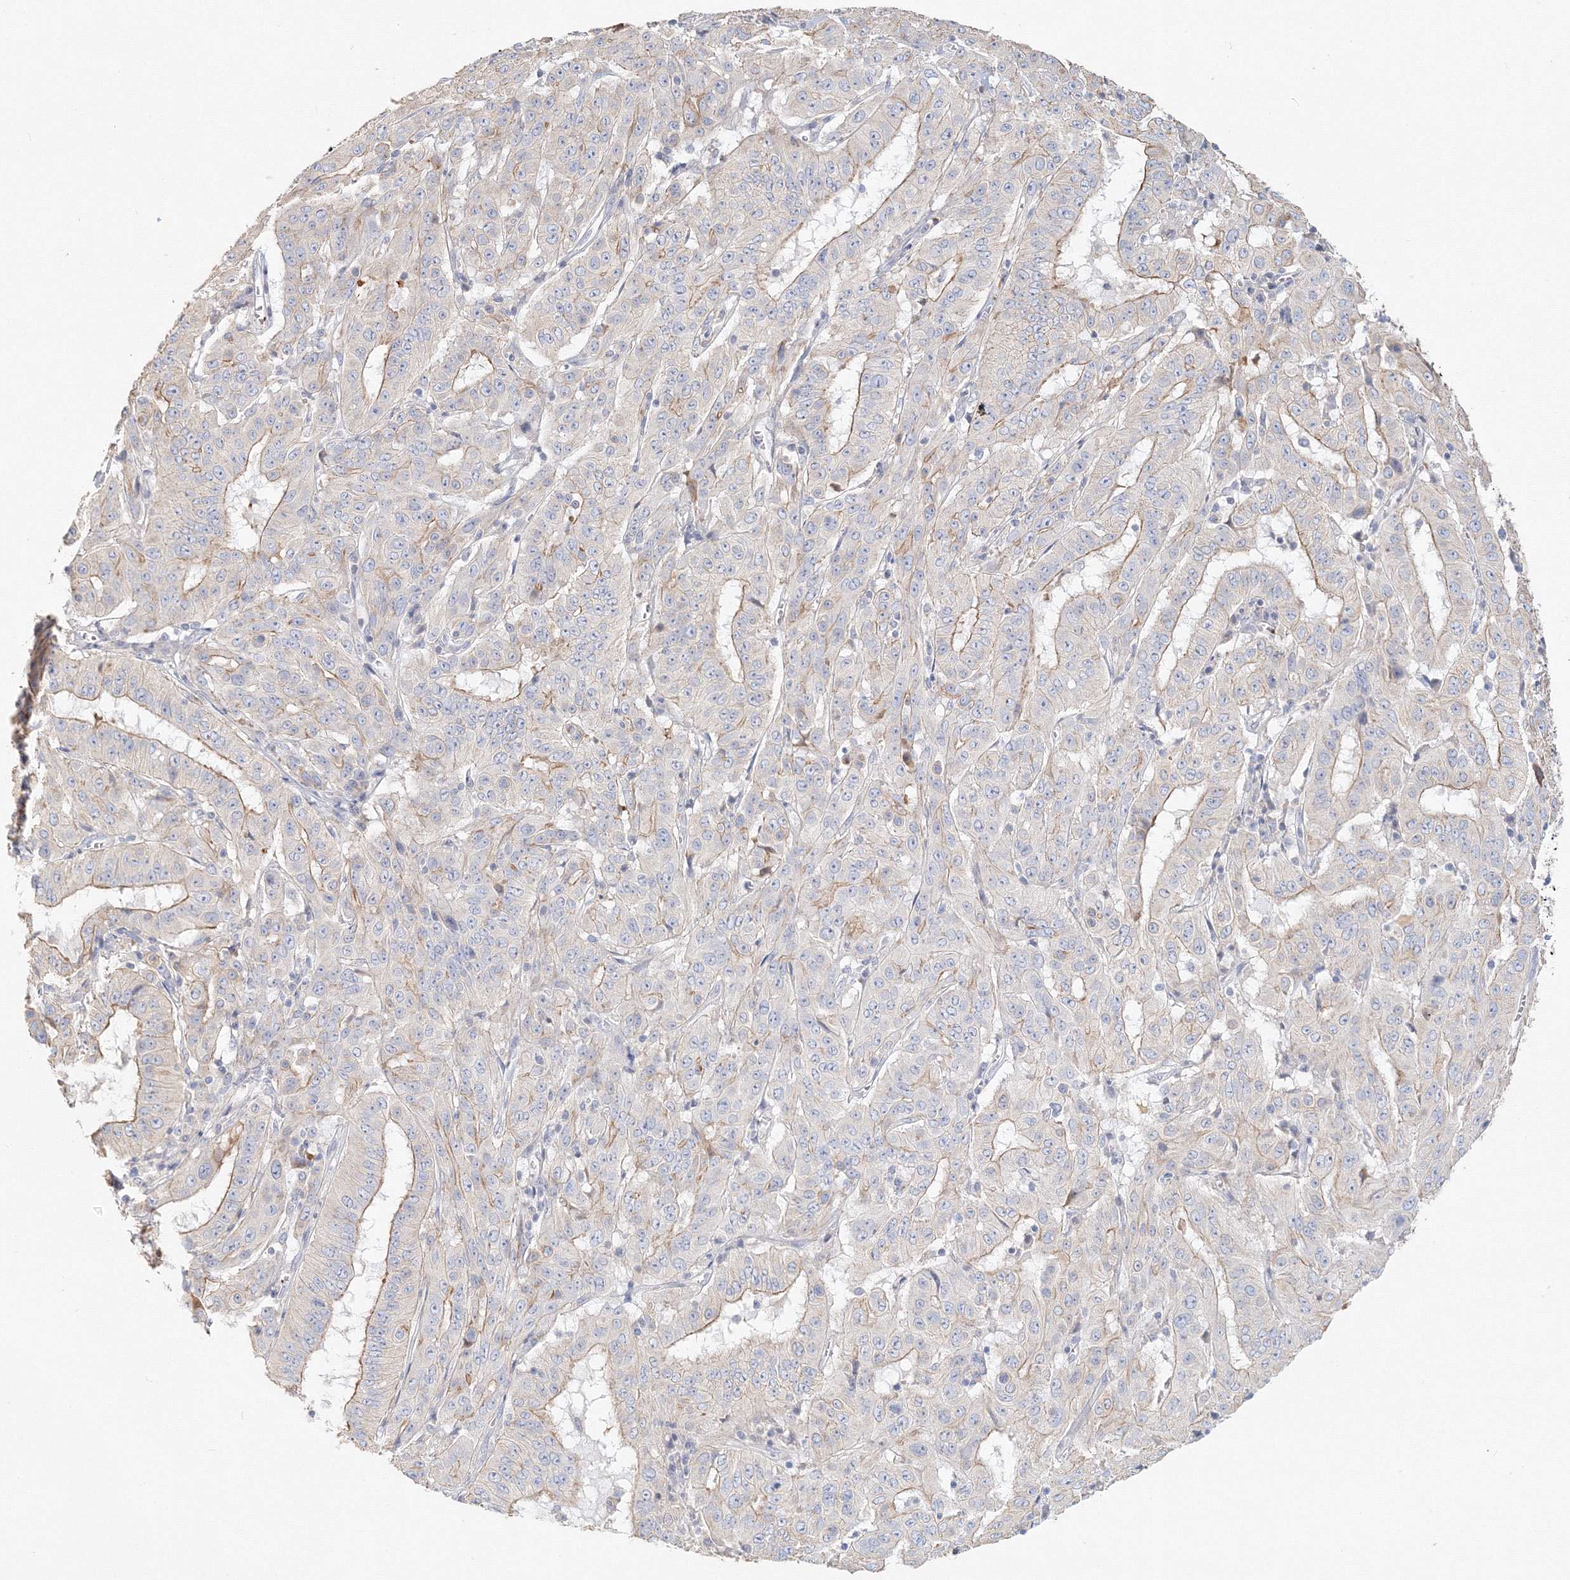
{"staining": {"intensity": "moderate", "quantity": "<25%", "location": "cytoplasmic/membranous"}, "tissue": "pancreatic cancer", "cell_type": "Tumor cells", "image_type": "cancer", "snomed": [{"axis": "morphology", "description": "Adenocarcinoma, NOS"}, {"axis": "topography", "description": "Pancreas"}], "caption": "Moderate cytoplasmic/membranous expression is appreciated in approximately <25% of tumor cells in pancreatic adenocarcinoma. (IHC, brightfield microscopy, high magnification).", "gene": "MMRN1", "patient": {"sex": "male", "age": 63}}